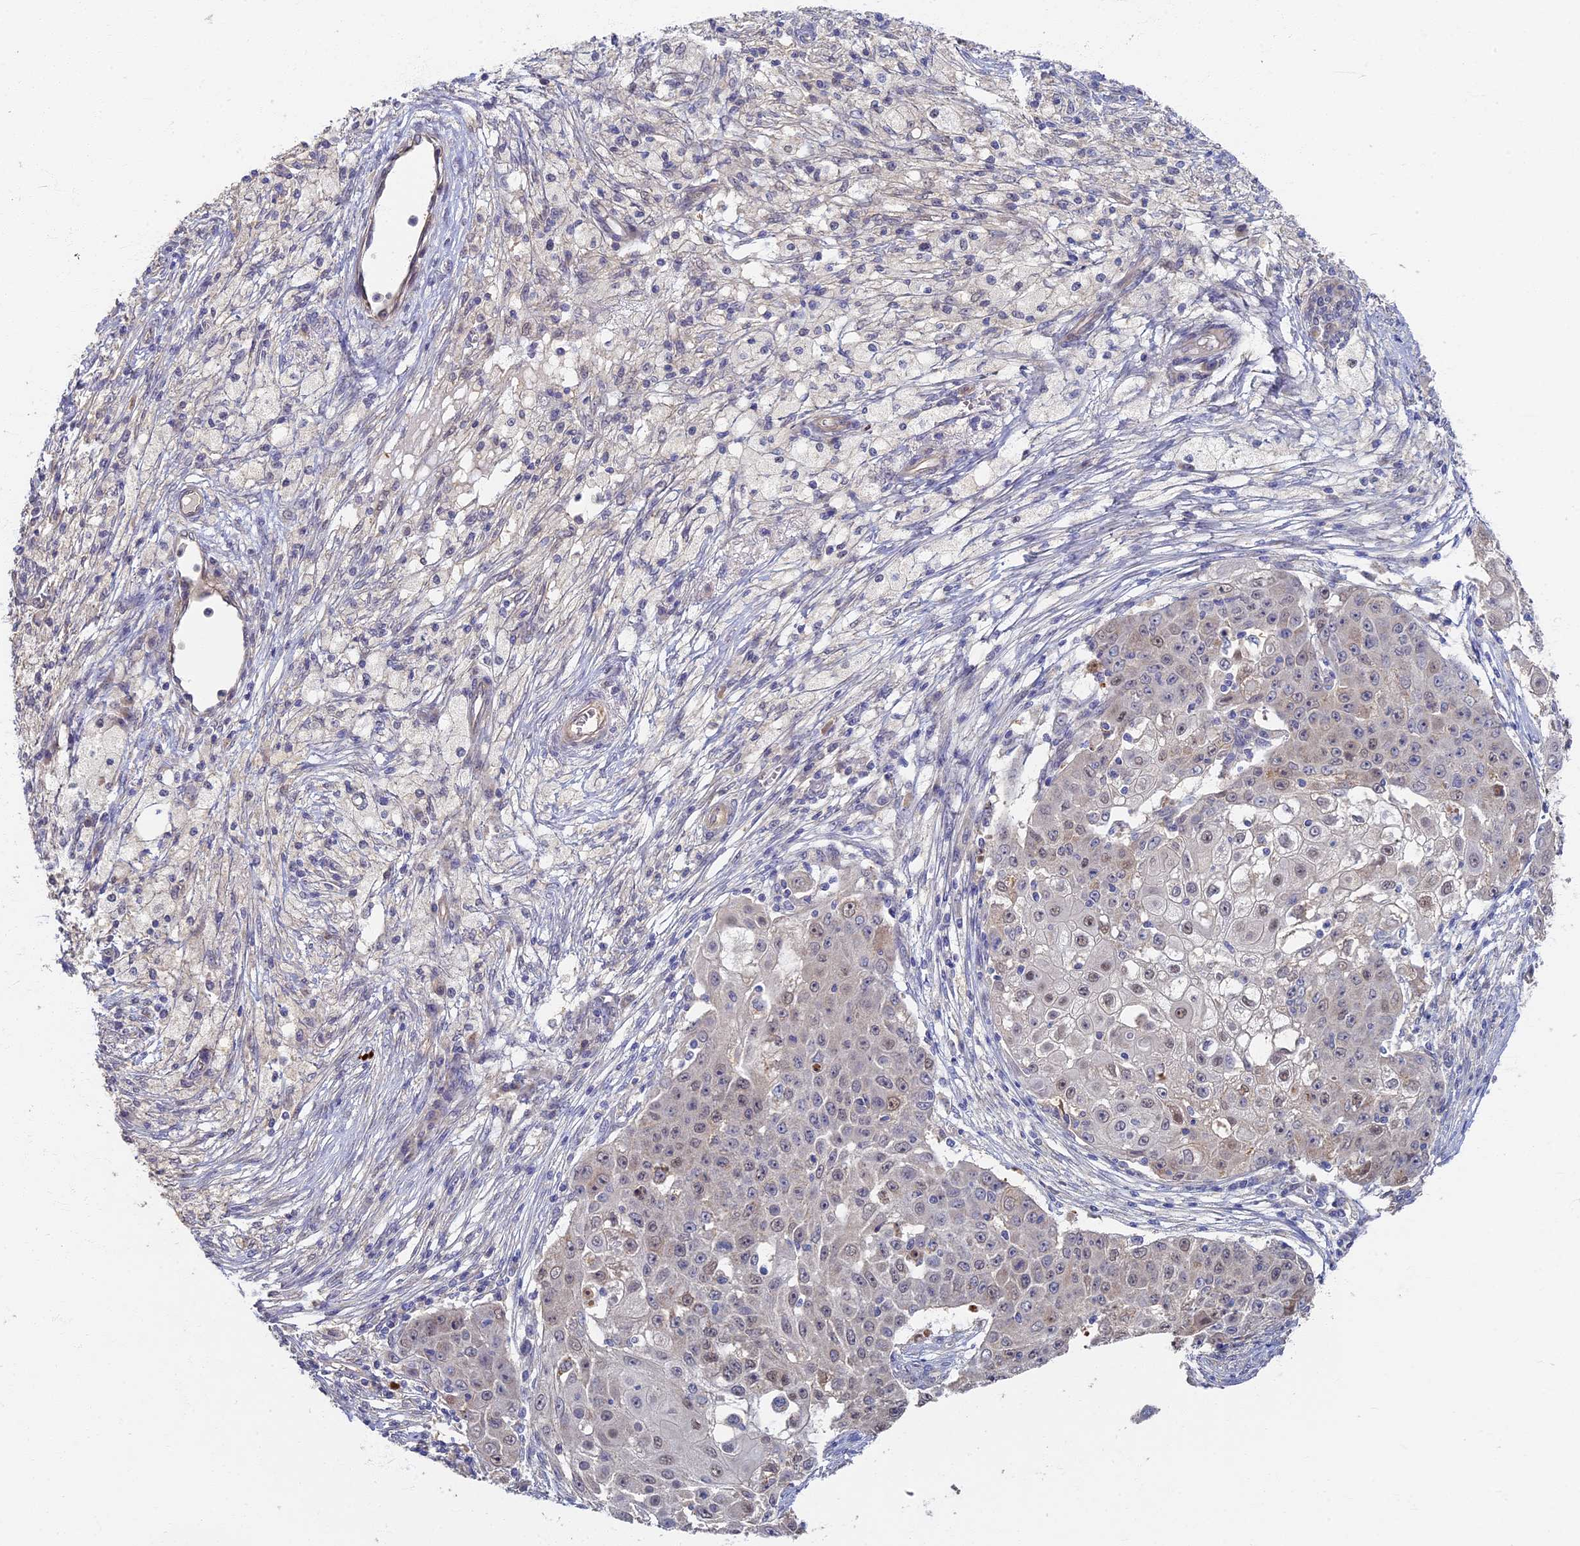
{"staining": {"intensity": "weak", "quantity": "25%-75%", "location": "nuclear"}, "tissue": "ovarian cancer", "cell_type": "Tumor cells", "image_type": "cancer", "snomed": [{"axis": "morphology", "description": "Carcinoma, endometroid"}, {"axis": "topography", "description": "Ovary"}], "caption": "A brown stain labels weak nuclear positivity of a protein in human endometroid carcinoma (ovarian) tumor cells.", "gene": "RSPH3", "patient": {"sex": "female", "age": 42}}